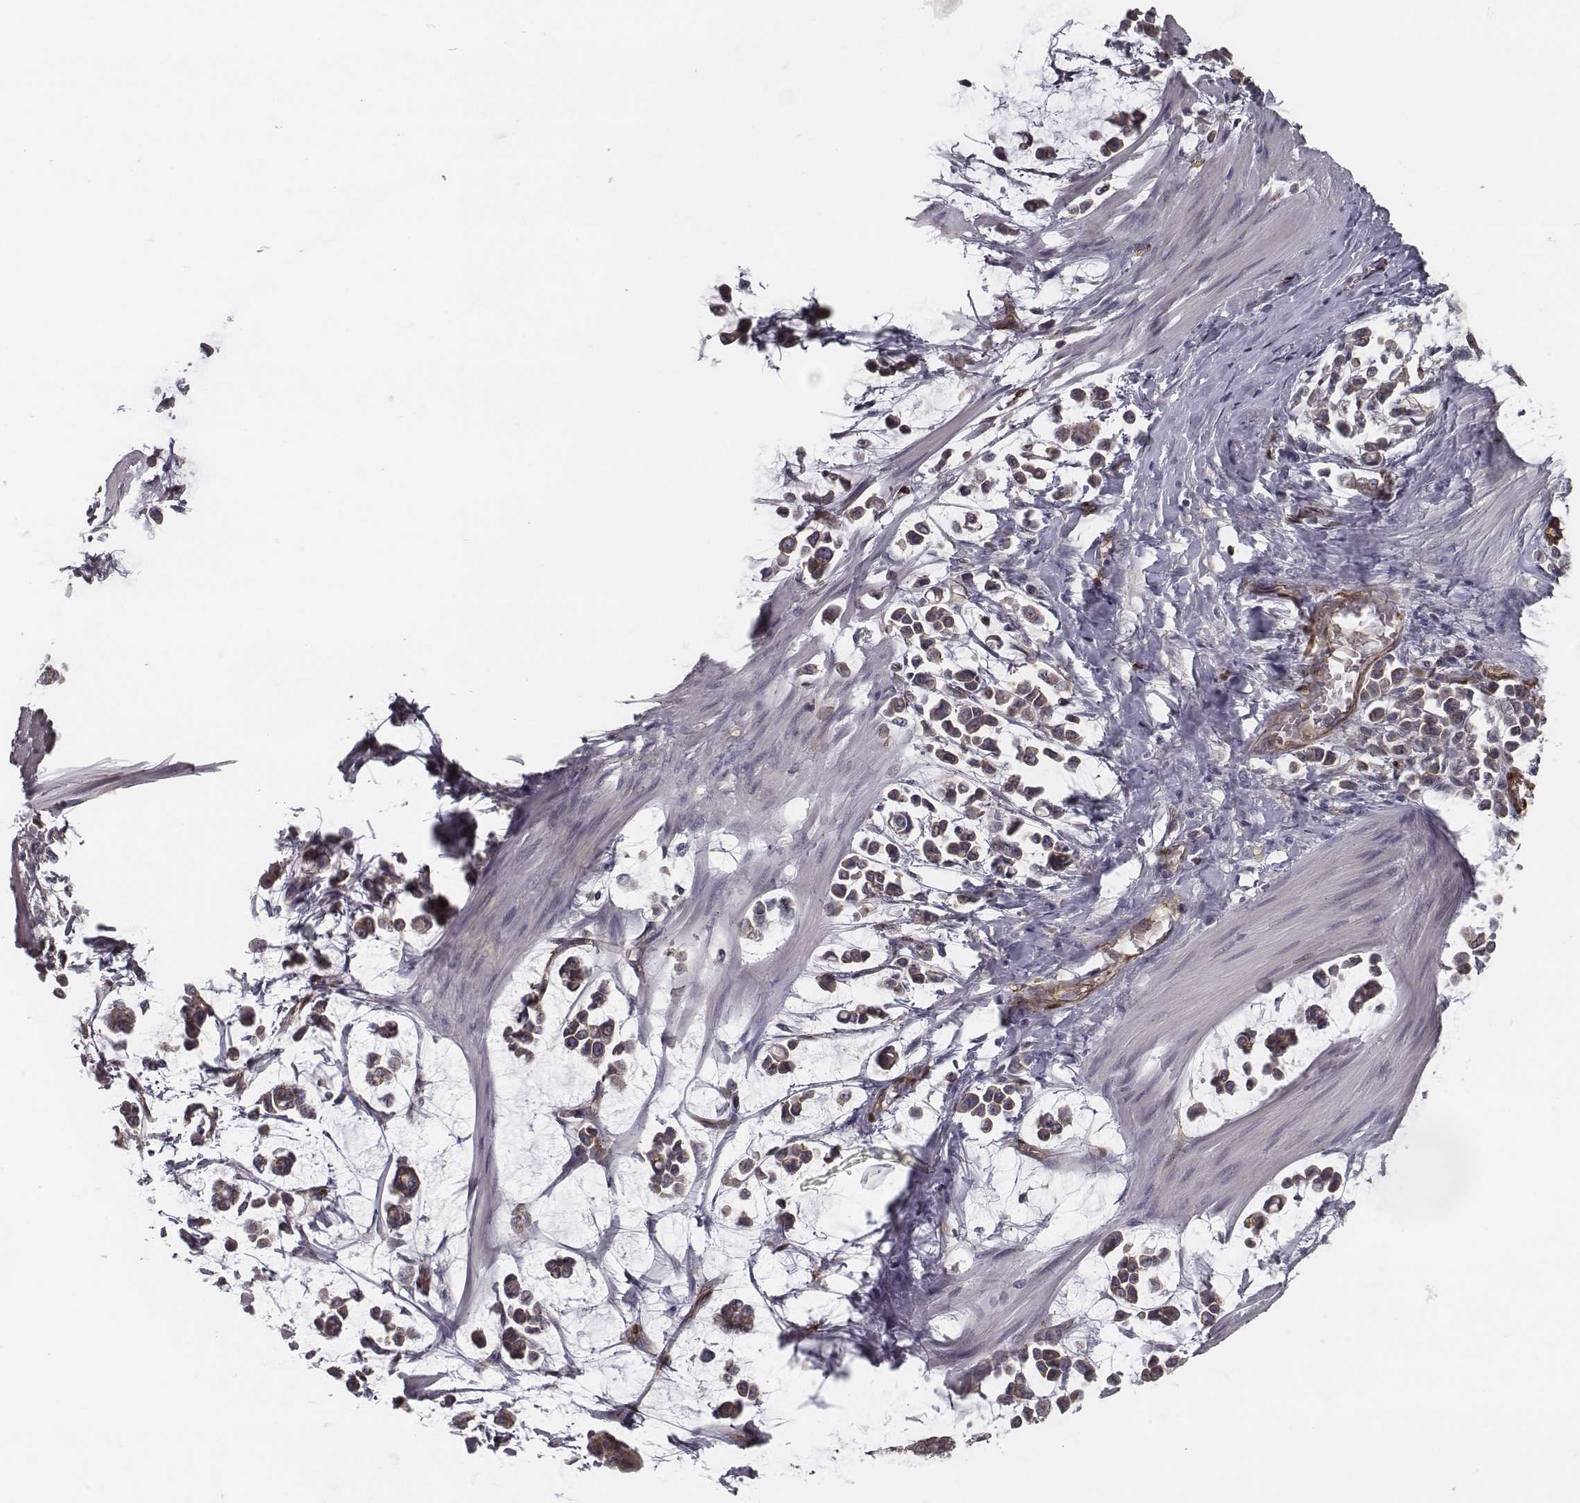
{"staining": {"intensity": "moderate", "quantity": ">75%", "location": "cytoplasmic/membranous"}, "tissue": "stomach cancer", "cell_type": "Tumor cells", "image_type": "cancer", "snomed": [{"axis": "morphology", "description": "Adenocarcinoma, NOS"}, {"axis": "topography", "description": "Stomach"}], "caption": "Immunohistochemistry (IHC) (DAB (3,3'-diaminobenzidine)) staining of human stomach adenocarcinoma displays moderate cytoplasmic/membranous protein expression in about >75% of tumor cells. The staining was performed using DAB, with brown indicating positive protein expression. Nuclei are stained blue with hematoxylin.", "gene": "ISYNA1", "patient": {"sex": "male", "age": 82}}